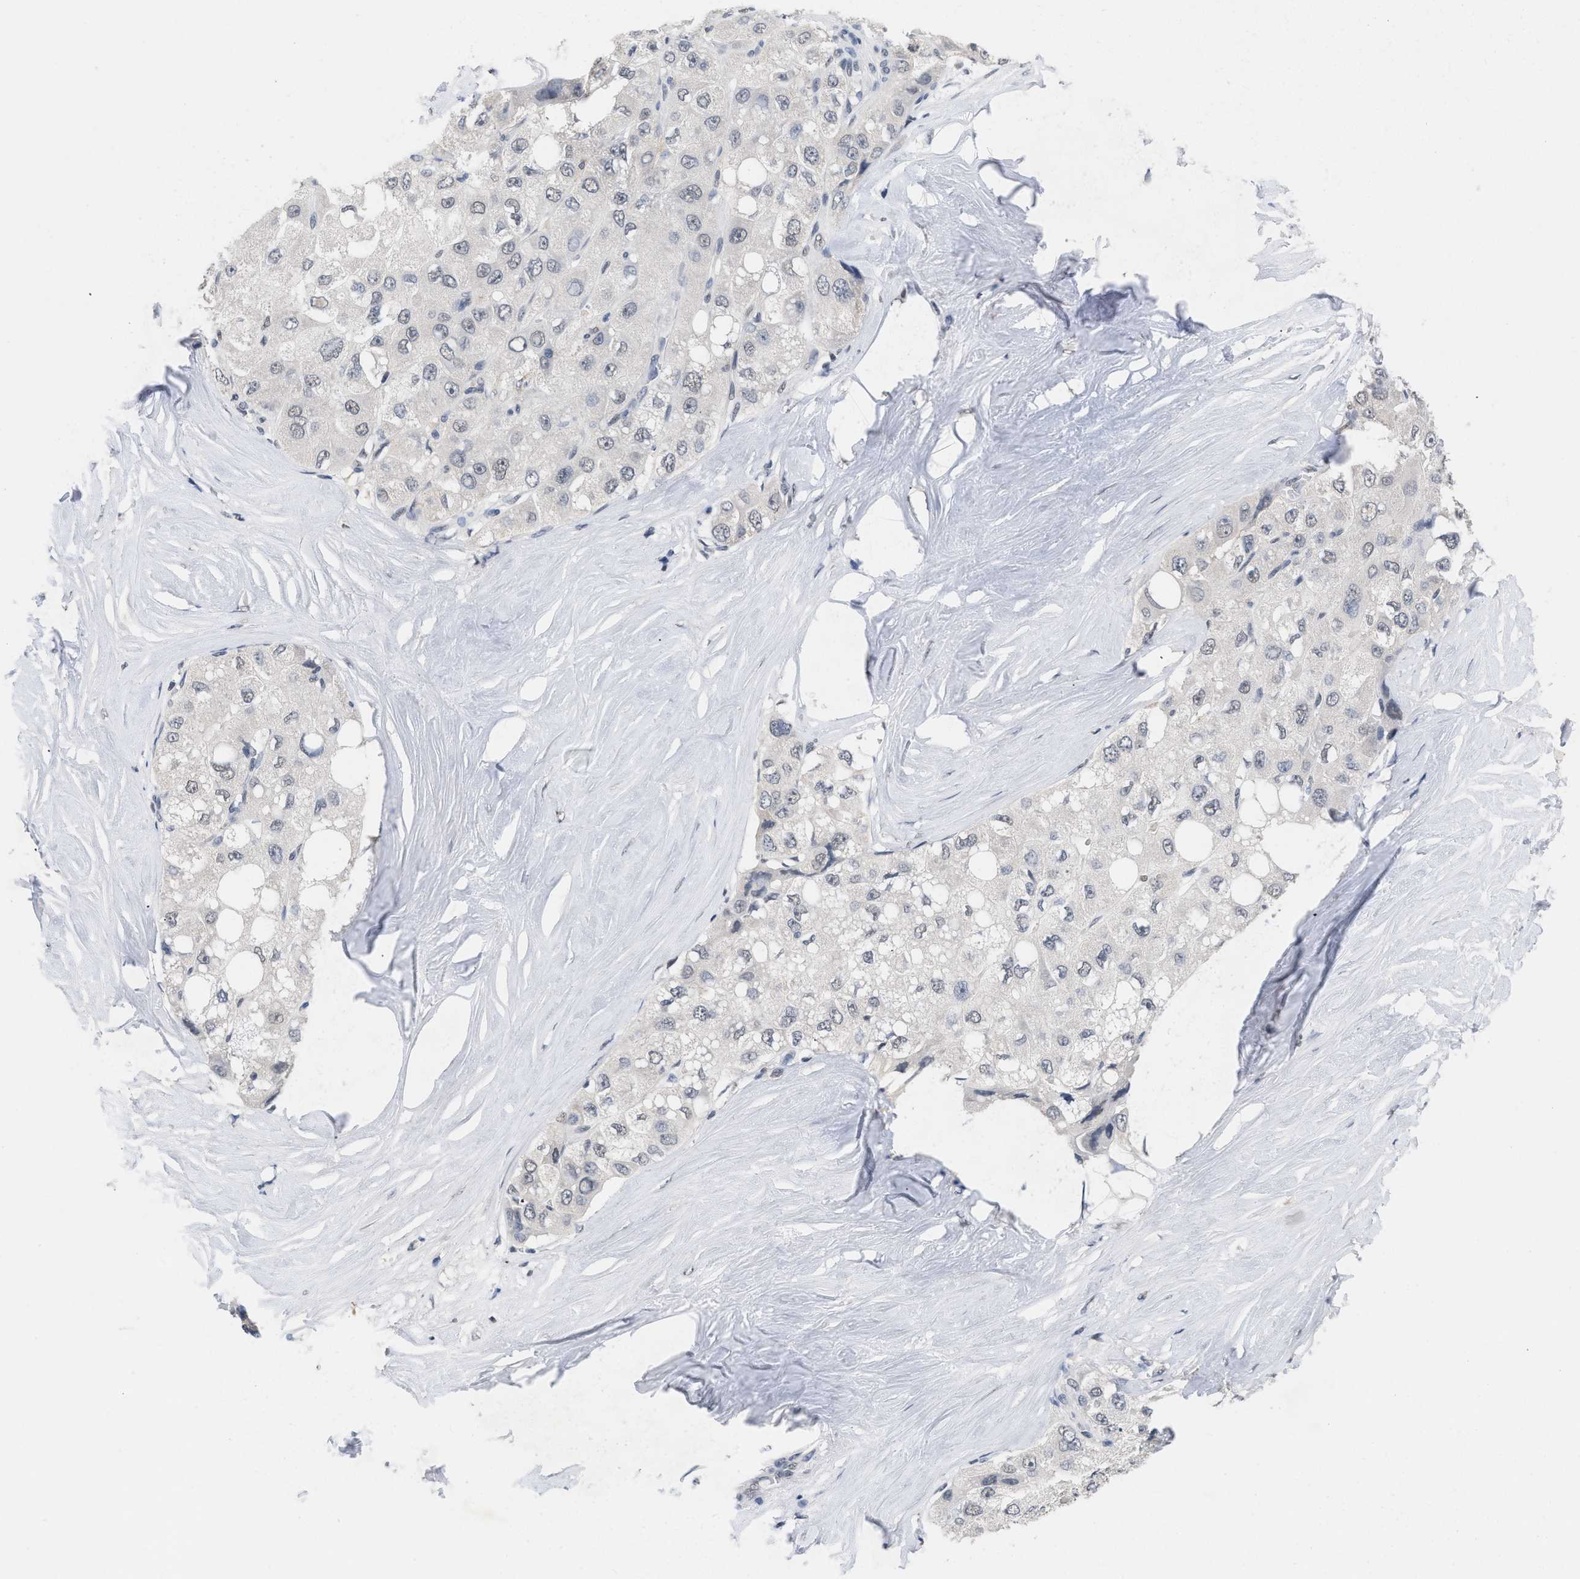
{"staining": {"intensity": "negative", "quantity": "none", "location": "none"}, "tissue": "liver cancer", "cell_type": "Tumor cells", "image_type": "cancer", "snomed": [{"axis": "morphology", "description": "Carcinoma, Hepatocellular, NOS"}, {"axis": "topography", "description": "Liver"}], "caption": "This micrograph is of liver hepatocellular carcinoma stained with immunohistochemistry (IHC) to label a protein in brown with the nuclei are counter-stained blue. There is no expression in tumor cells. The staining is performed using DAB (3,3'-diaminobenzidine) brown chromogen with nuclei counter-stained in using hematoxylin.", "gene": "GGNBP2", "patient": {"sex": "male", "age": 80}}